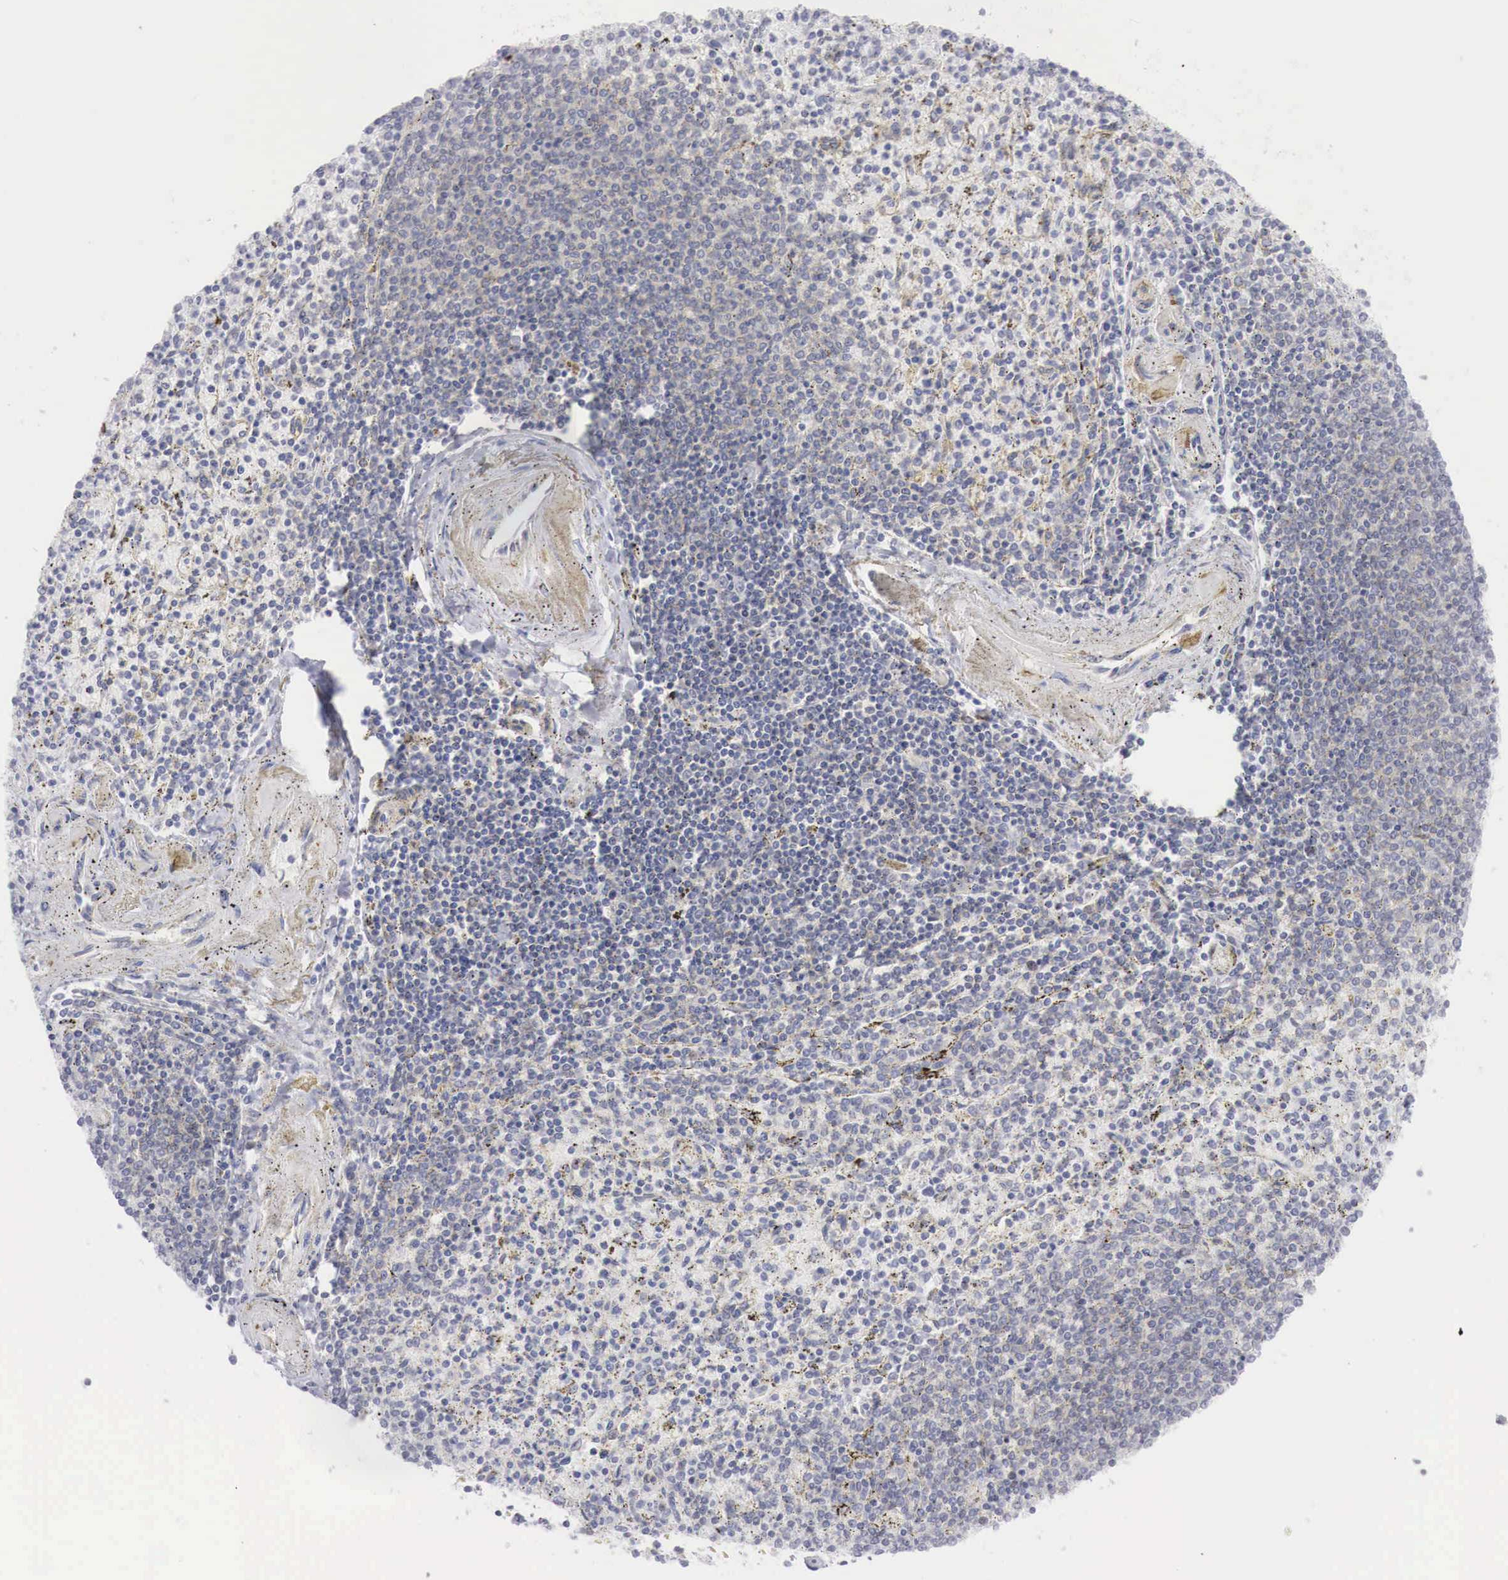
{"staining": {"intensity": "weak", "quantity": "<25%", "location": "nuclear"}, "tissue": "spleen", "cell_type": "Cells in red pulp", "image_type": "normal", "snomed": [{"axis": "morphology", "description": "Normal tissue, NOS"}, {"axis": "topography", "description": "Spleen"}], "caption": "A high-resolution micrograph shows immunohistochemistry (IHC) staining of benign spleen, which reveals no significant expression in cells in red pulp.", "gene": "FOXP2", "patient": {"sex": "male", "age": 72}}